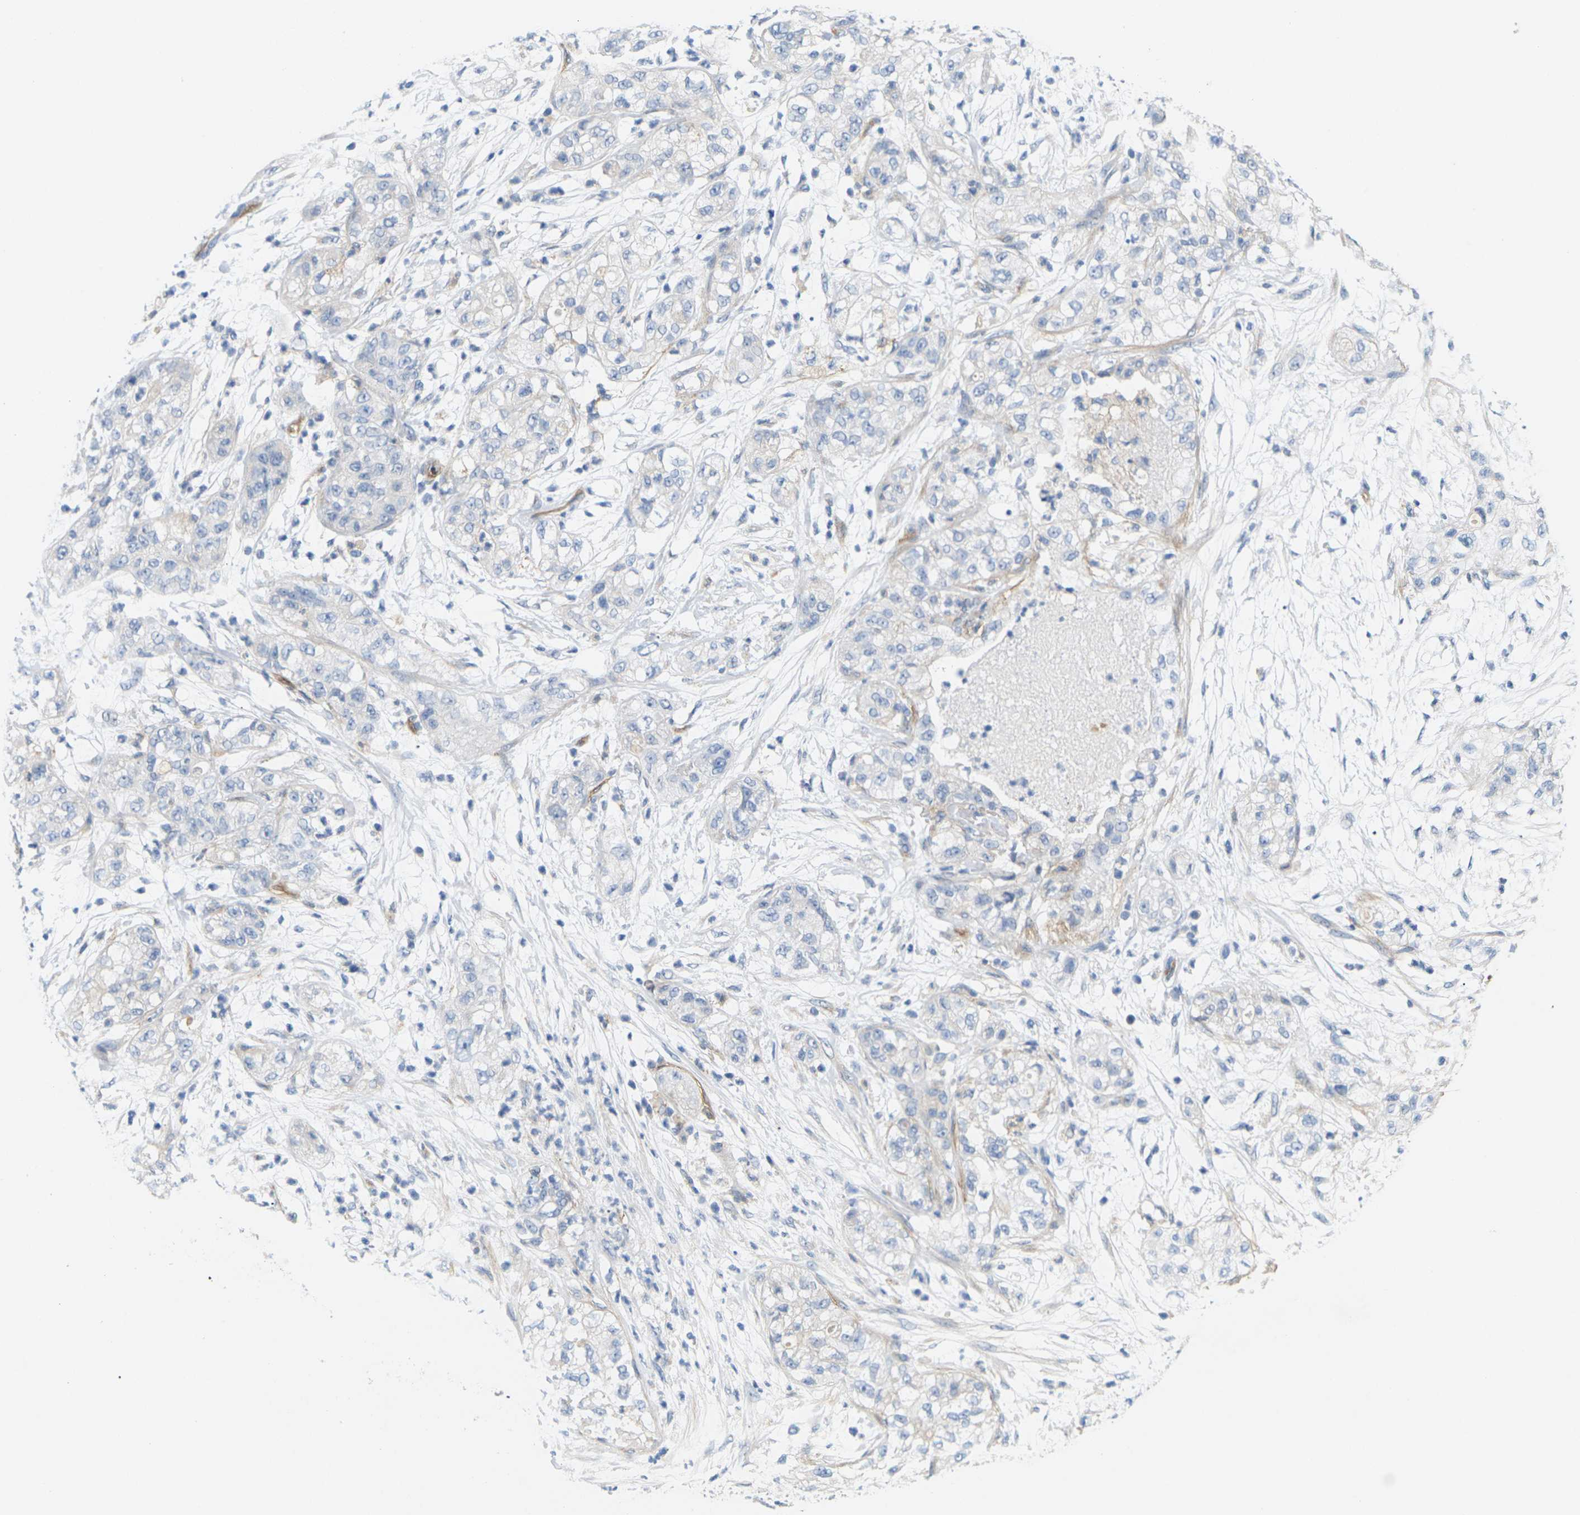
{"staining": {"intensity": "negative", "quantity": "none", "location": "none"}, "tissue": "pancreatic cancer", "cell_type": "Tumor cells", "image_type": "cancer", "snomed": [{"axis": "morphology", "description": "Adenocarcinoma, NOS"}, {"axis": "topography", "description": "Pancreas"}], "caption": "Immunohistochemistry (IHC) micrograph of pancreatic cancer (adenocarcinoma) stained for a protein (brown), which reveals no expression in tumor cells.", "gene": "ITGA5", "patient": {"sex": "female", "age": 78}}